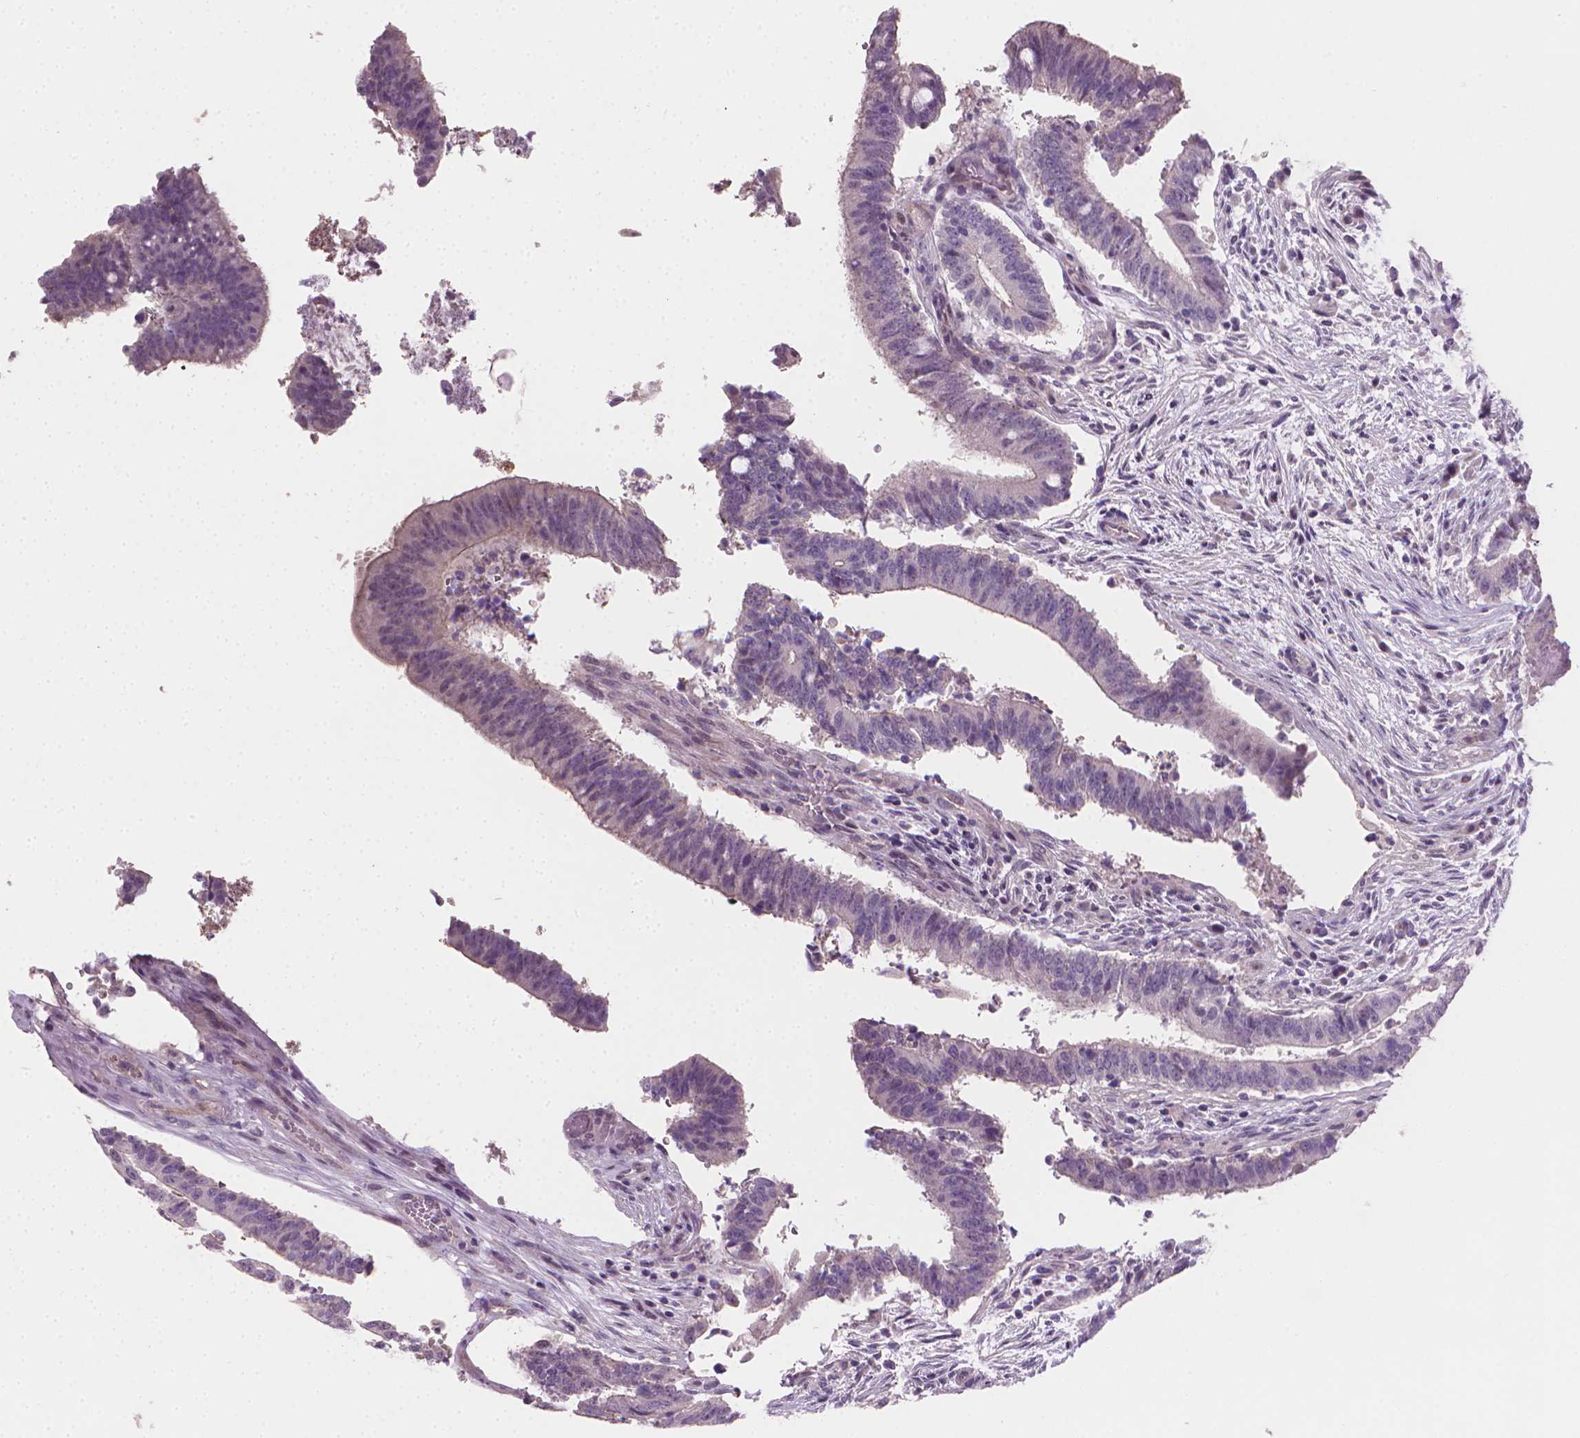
{"staining": {"intensity": "negative", "quantity": "none", "location": "none"}, "tissue": "colorectal cancer", "cell_type": "Tumor cells", "image_type": "cancer", "snomed": [{"axis": "morphology", "description": "Adenocarcinoma, NOS"}, {"axis": "topography", "description": "Colon"}], "caption": "High magnification brightfield microscopy of colorectal cancer stained with DAB (brown) and counterstained with hematoxylin (blue): tumor cells show no significant expression. (DAB IHC with hematoxylin counter stain).", "gene": "CLXN", "patient": {"sex": "female", "age": 43}}